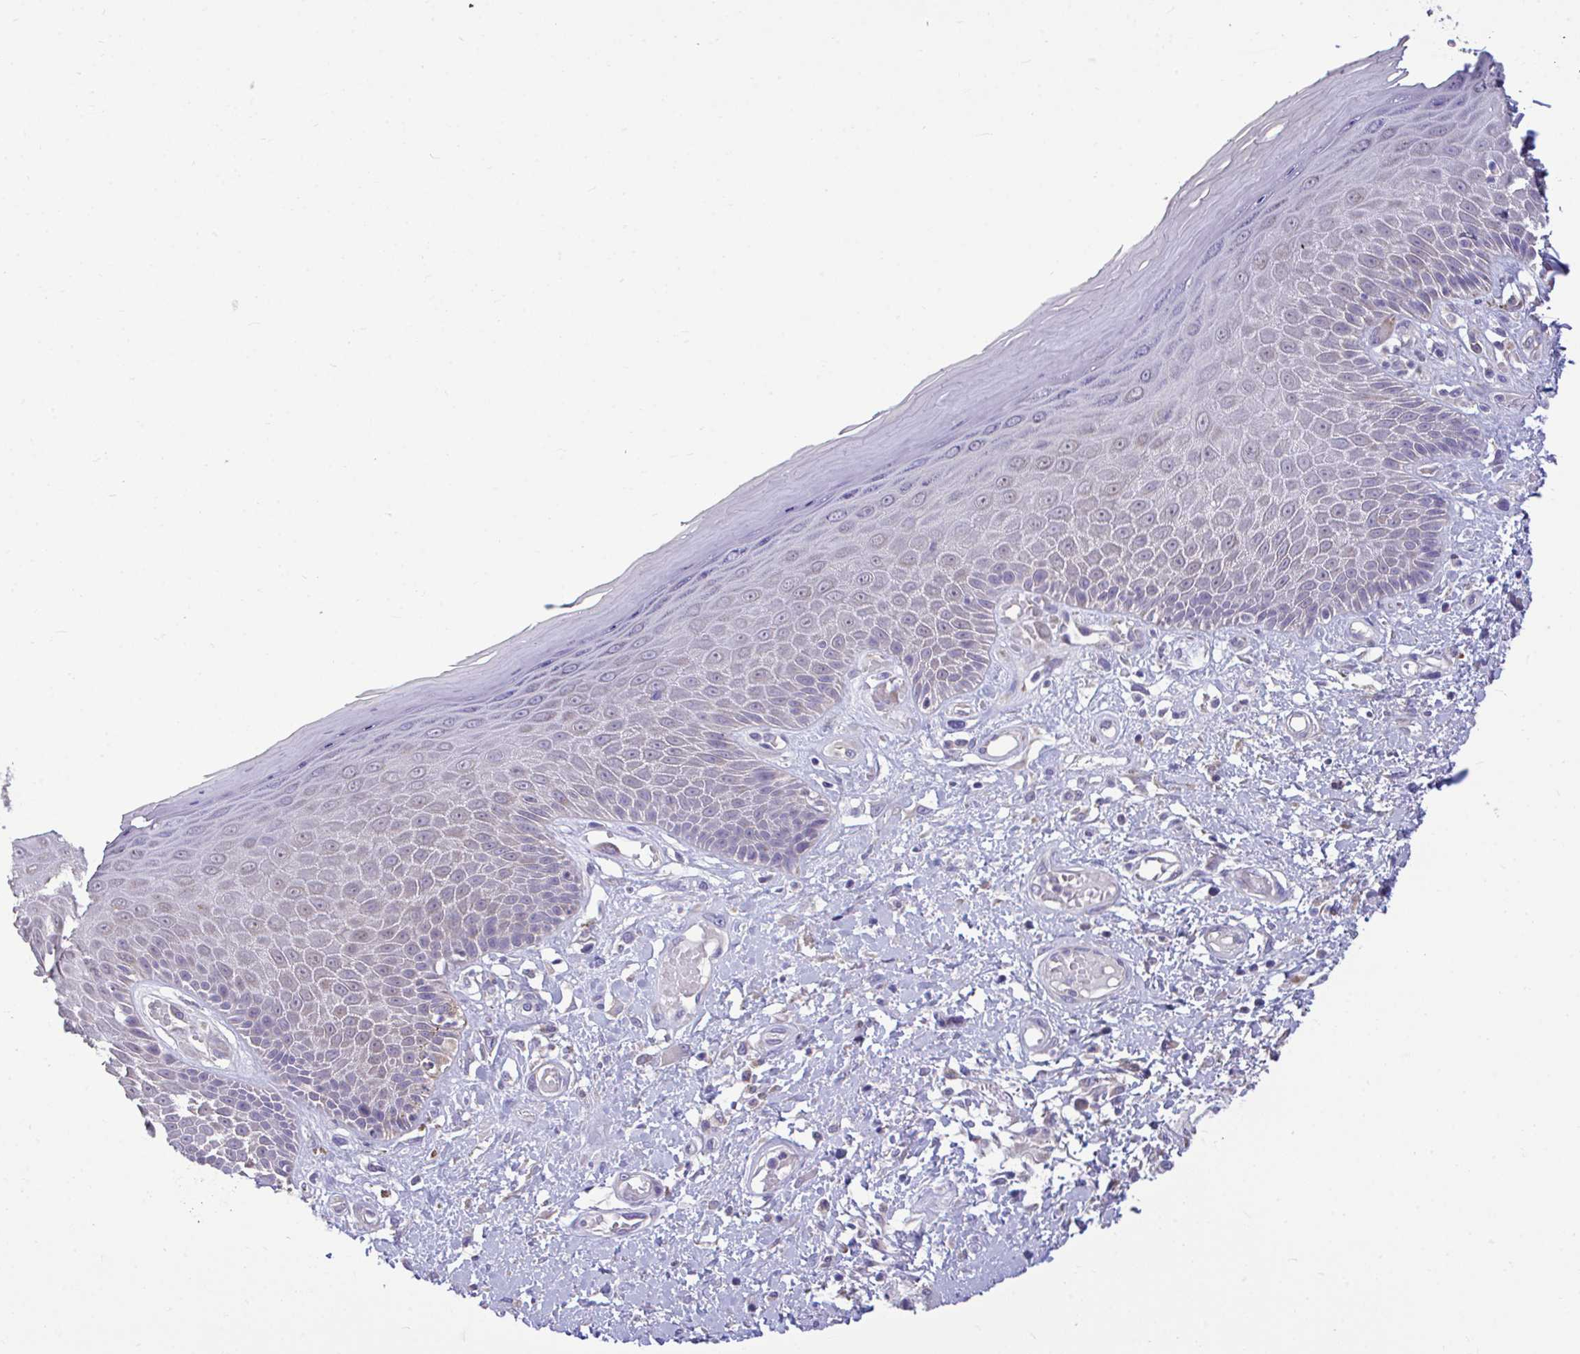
{"staining": {"intensity": "moderate", "quantity": "25%-75%", "location": "cytoplasmic/membranous"}, "tissue": "skin", "cell_type": "Epidermal cells", "image_type": "normal", "snomed": [{"axis": "morphology", "description": "Normal tissue, NOS"}, {"axis": "topography", "description": "Anal"}, {"axis": "topography", "description": "Peripheral nerve tissue"}], "caption": "Skin stained with DAB immunohistochemistry demonstrates medium levels of moderate cytoplasmic/membranous expression in approximately 25%-75% of epidermal cells.", "gene": "ENSG00000269547", "patient": {"sex": "male", "age": 78}}